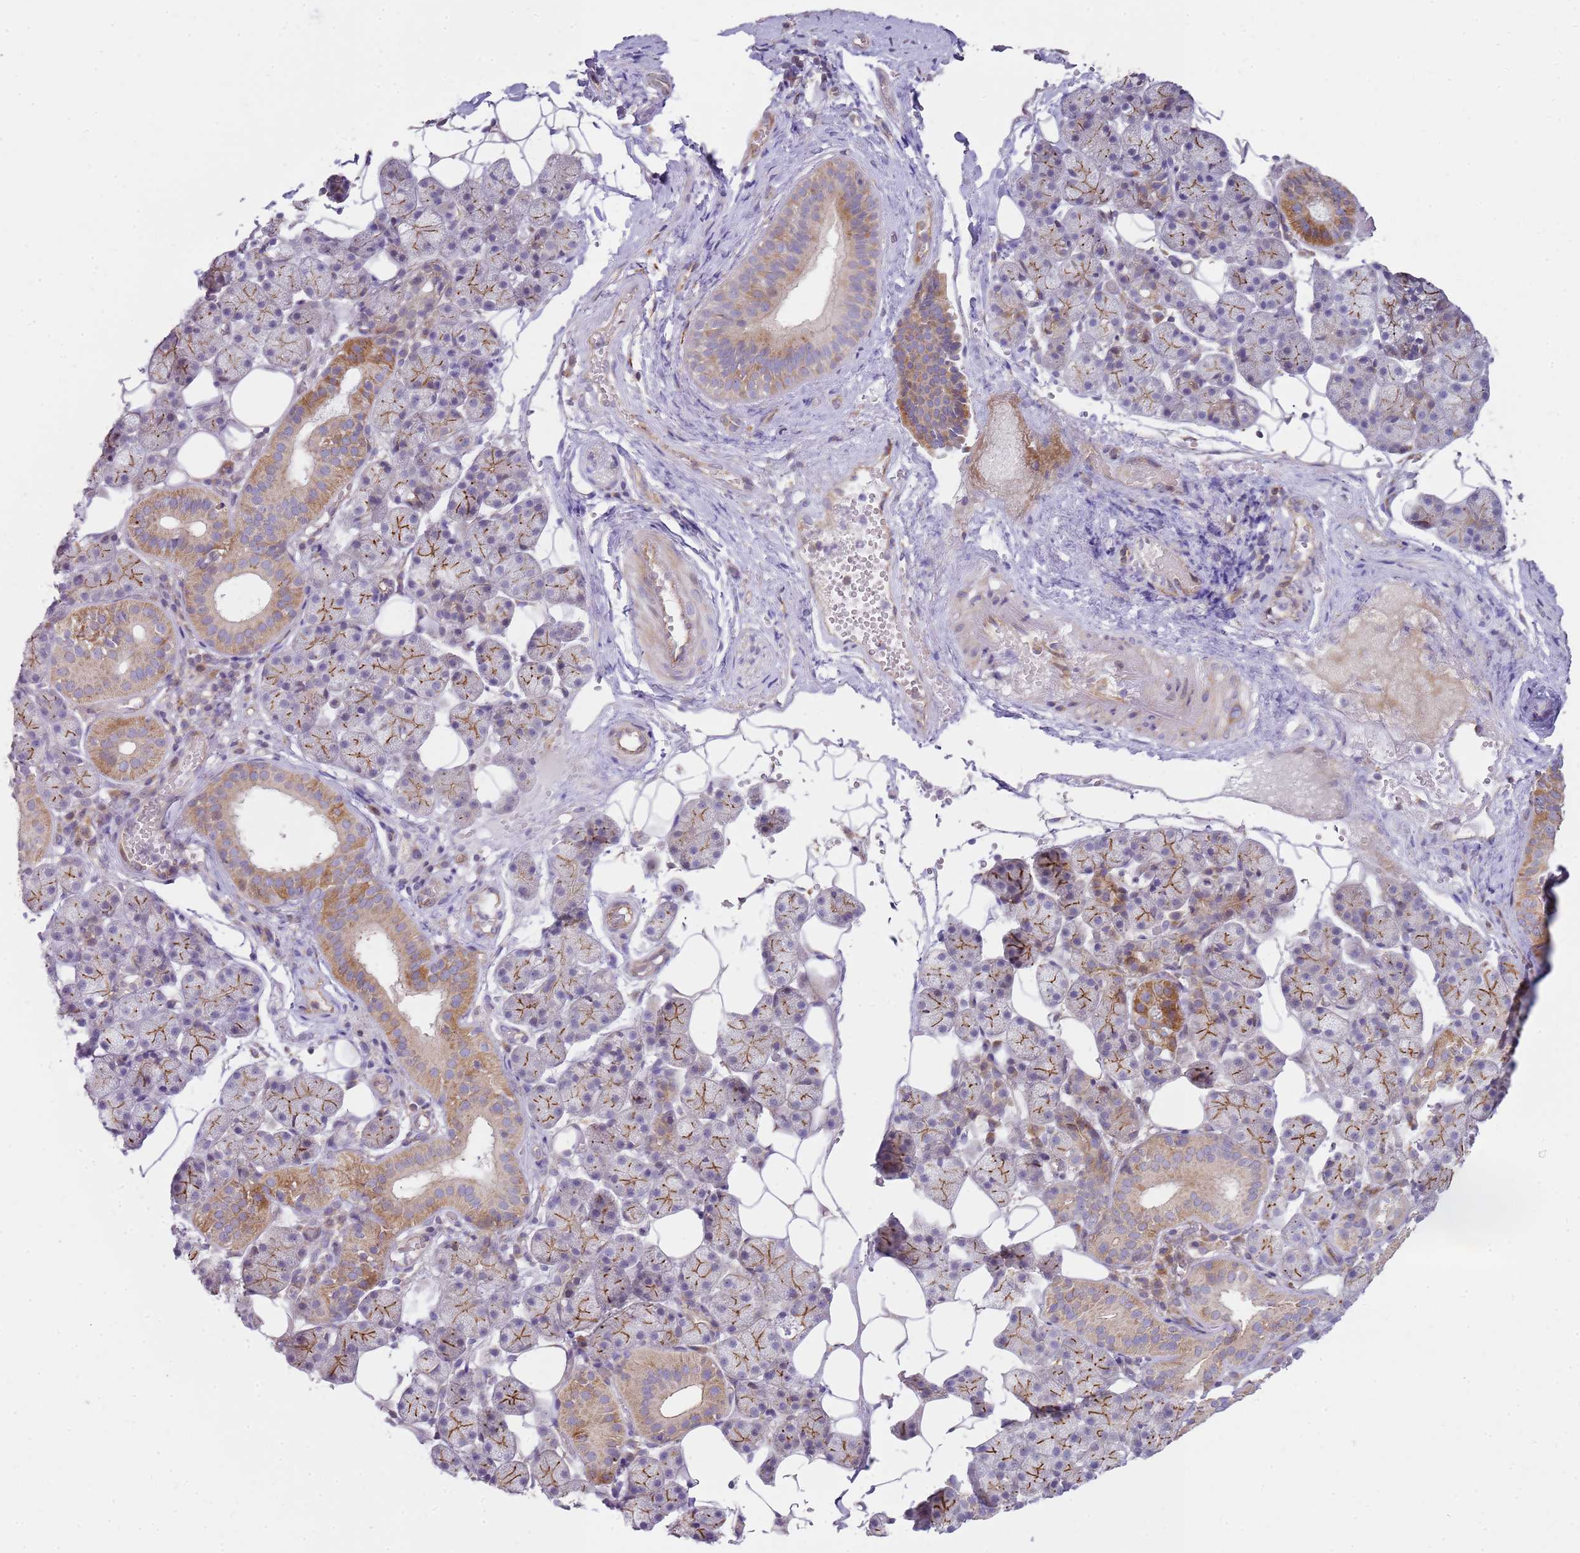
{"staining": {"intensity": "moderate", "quantity": "<25%", "location": "cytoplasmic/membranous"}, "tissue": "salivary gland", "cell_type": "Glandular cells", "image_type": "normal", "snomed": [{"axis": "morphology", "description": "Normal tissue, NOS"}, {"axis": "topography", "description": "Salivary gland"}], "caption": "Immunohistochemistry histopathology image of normal salivary gland stained for a protein (brown), which exhibits low levels of moderate cytoplasmic/membranous staining in about <25% of glandular cells.", "gene": "GRAP", "patient": {"sex": "female", "age": 33}}